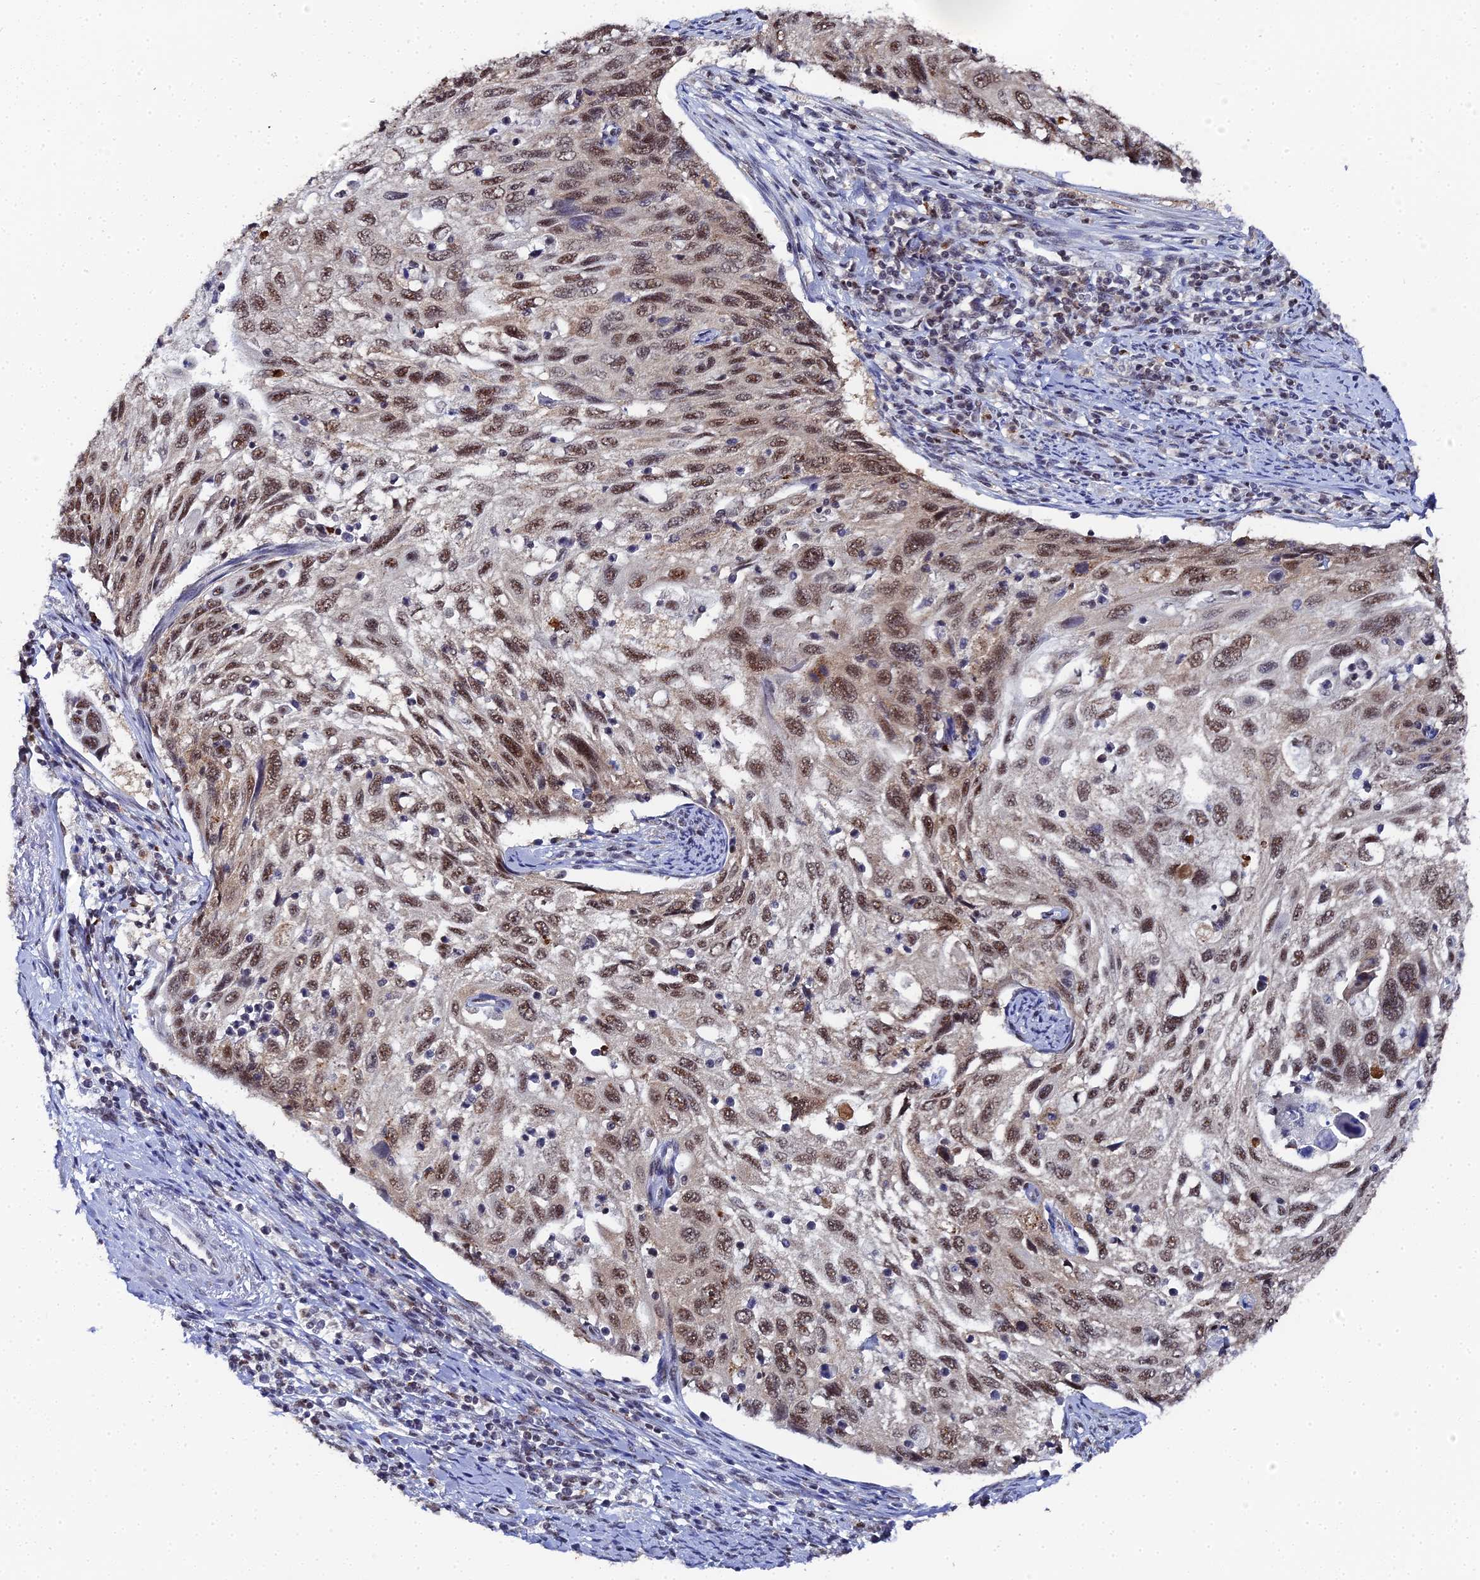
{"staining": {"intensity": "moderate", "quantity": ">75%", "location": "cytoplasmic/membranous,nuclear"}, "tissue": "cervical cancer", "cell_type": "Tumor cells", "image_type": "cancer", "snomed": [{"axis": "morphology", "description": "Squamous cell carcinoma, NOS"}, {"axis": "topography", "description": "Cervix"}], "caption": "Immunohistochemical staining of squamous cell carcinoma (cervical) exhibits moderate cytoplasmic/membranous and nuclear protein expression in about >75% of tumor cells.", "gene": "MAGOHB", "patient": {"sex": "female", "age": 70}}